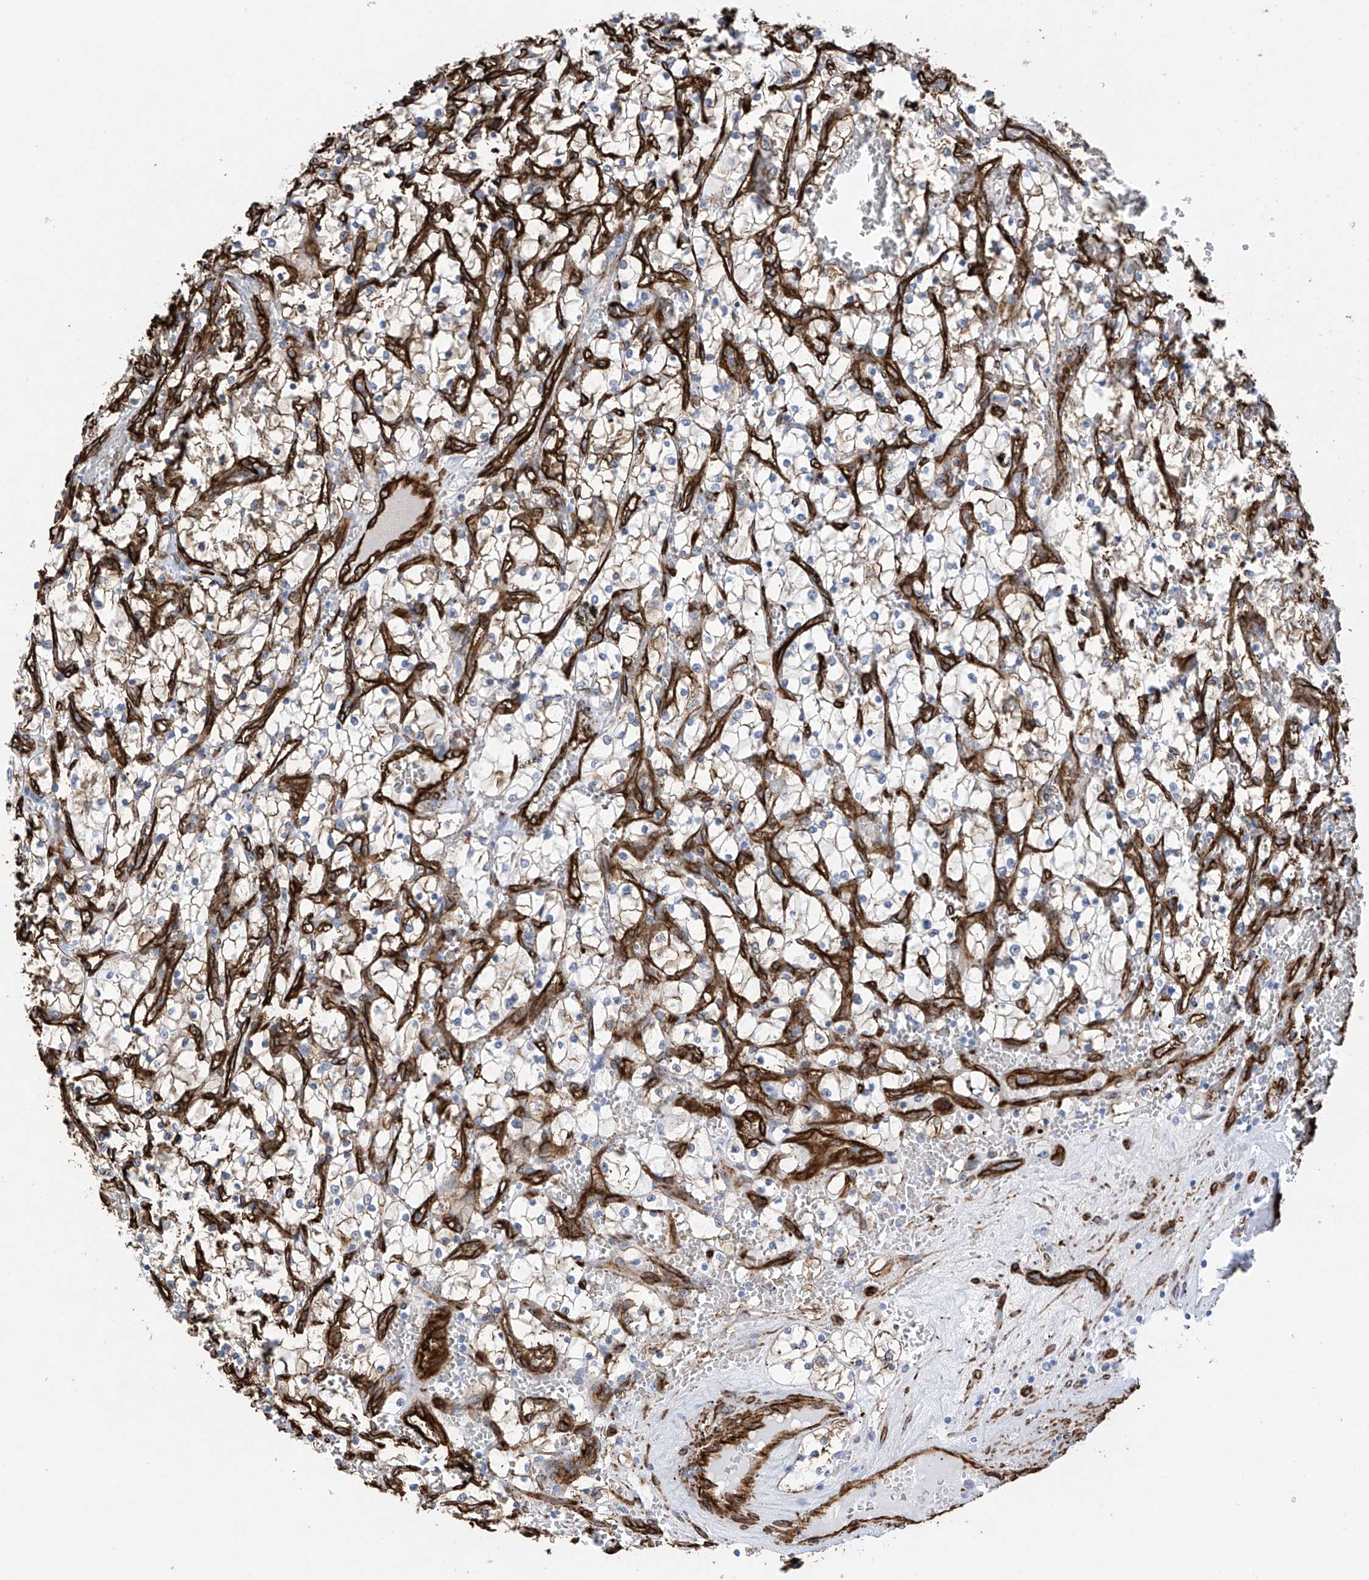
{"staining": {"intensity": "weak", "quantity": "25%-75%", "location": "cytoplasmic/membranous"}, "tissue": "renal cancer", "cell_type": "Tumor cells", "image_type": "cancer", "snomed": [{"axis": "morphology", "description": "Adenocarcinoma, NOS"}, {"axis": "topography", "description": "Kidney"}], "caption": "Brown immunohistochemical staining in renal cancer (adenocarcinoma) demonstrates weak cytoplasmic/membranous staining in about 25%-75% of tumor cells.", "gene": "UBTD1", "patient": {"sex": "female", "age": 69}}